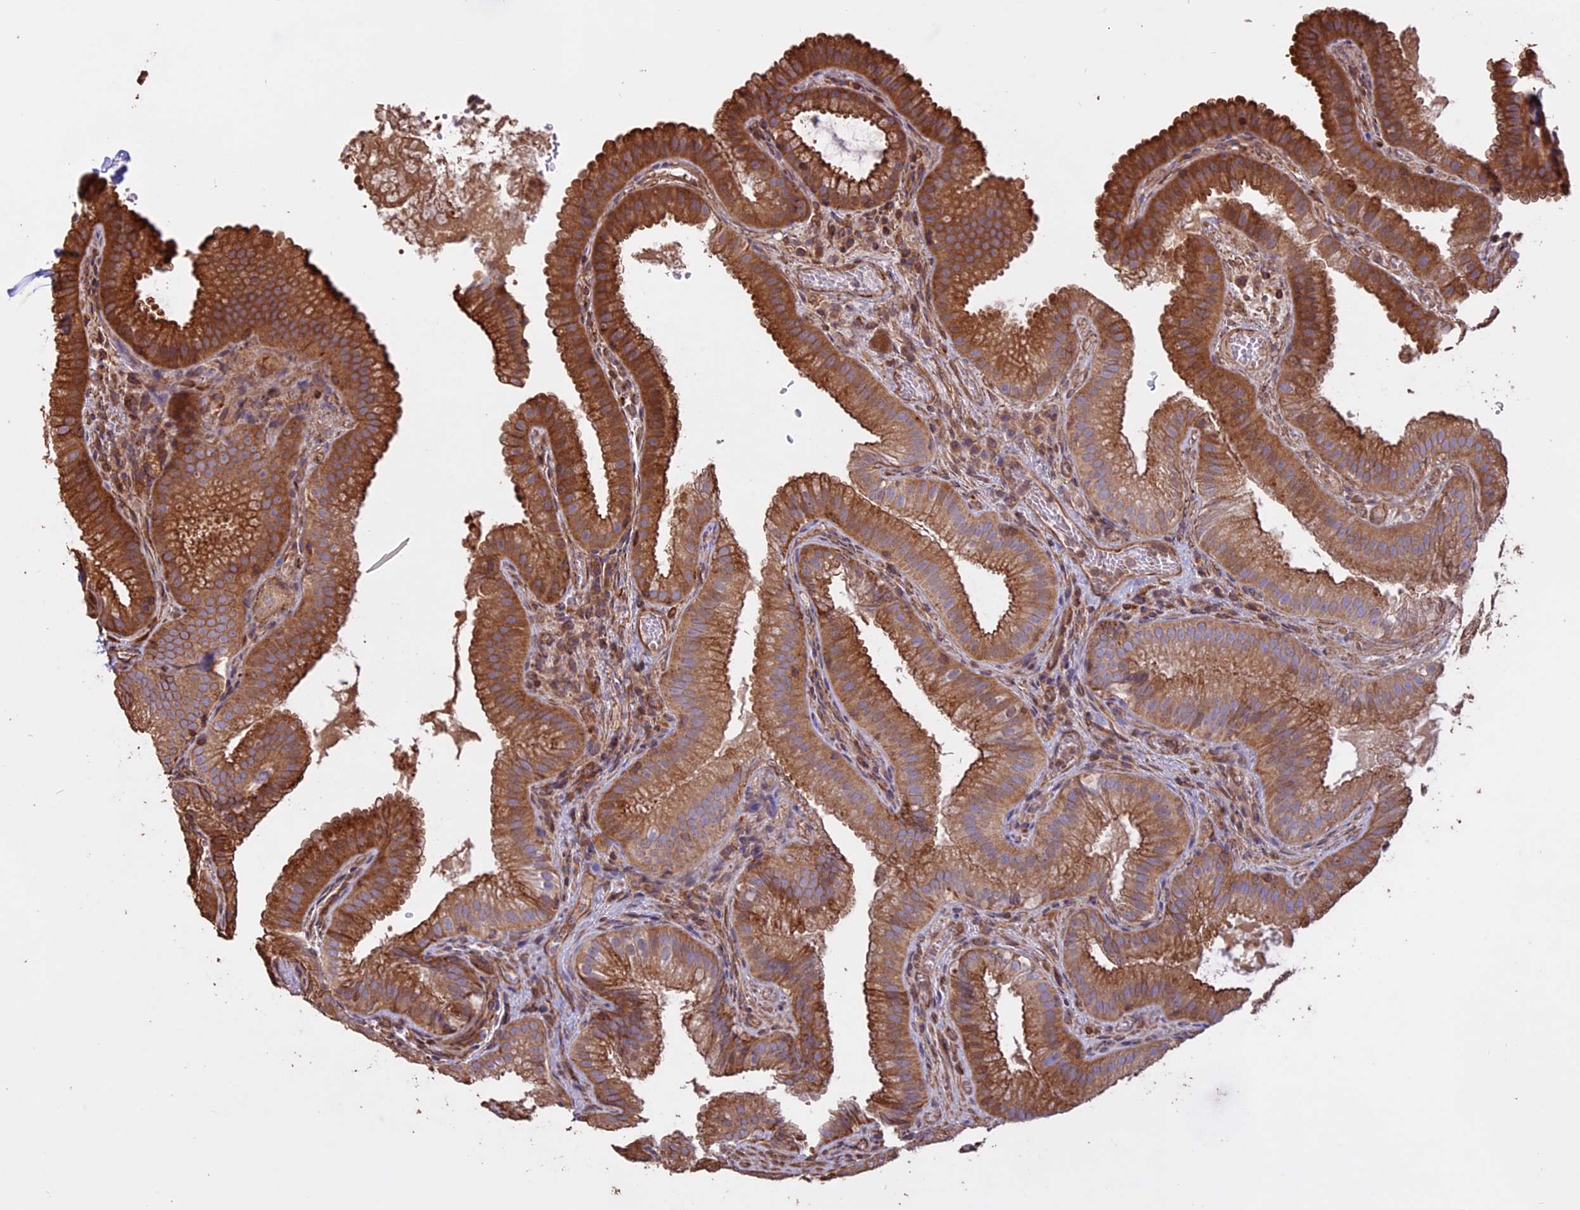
{"staining": {"intensity": "moderate", "quantity": ">75%", "location": "cytoplasmic/membranous"}, "tissue": "gallbladder", "cell_type": "Glandular cells", "image_type": "normal", "snomed": [{"axis": "morphology", "description": "Normal tissue, NOS"}, {"axis": "topography", "description": "Gallbladder"}], "caption": "Moderate cytoplasmic/membranous expression is seen in approximately >75% of glandular cells in unremarkable gallbladder. (Stains: DAB (3,3'-diaminobenzidine) in brown, nuclei in blue, Microscopy: brightfield microscopy at high magnification).", "gene": "CCDC148", "patient": {"sex": "female", "age": 30}}